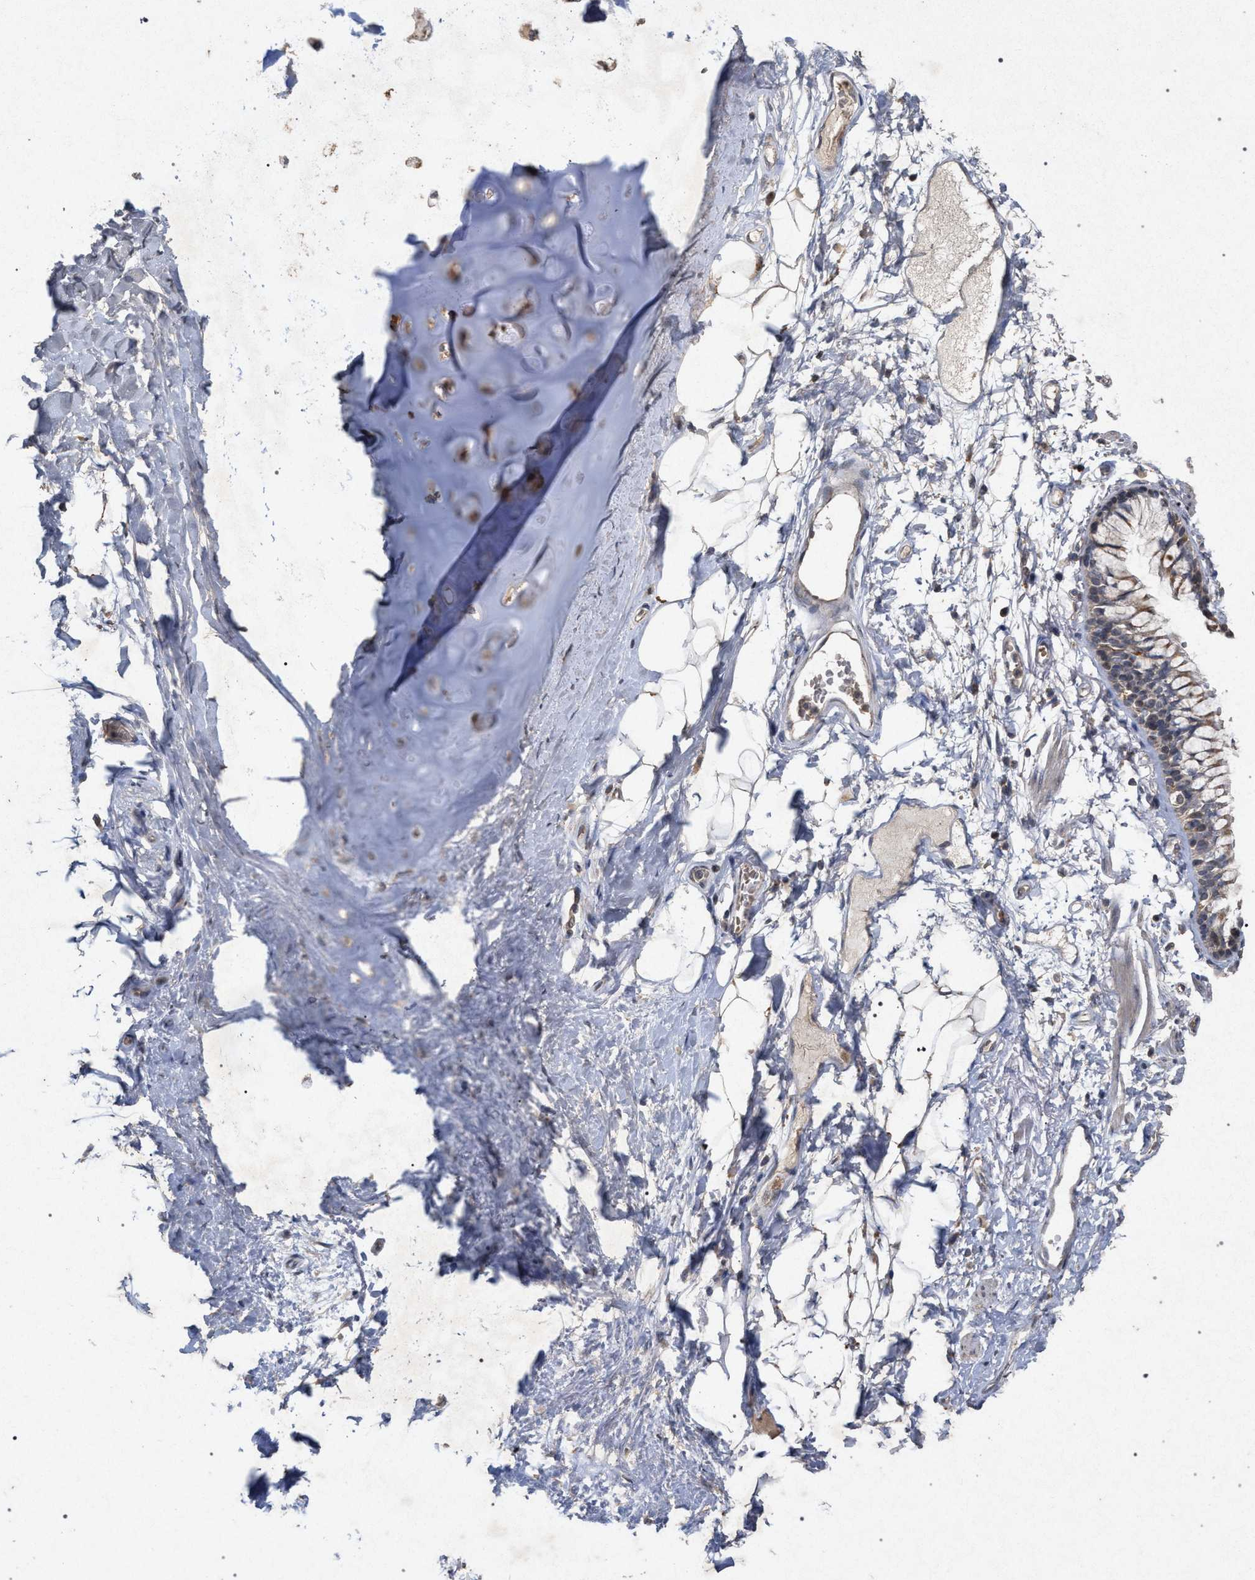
{"staining": {"intensity": "weak", "quantity": ">75%", "location": "cytoplasmic/membranous"}, "tissue": "adipose tissue", "cell_type": "Adipocytes", "image_type": "normal", "snomed": [{"axis": "morphology", "description": "Normal tissue, NOS"}, {"axis": "topography", "description": "Cartilage tissue"}, {"axis": "topography", "description": "Bronchus"}], "caption": "This micrograph reveals benign adipose tissue stained with IHC to label a protein in brown. The cytoplasmic/membranous of adipocytes show weak positivity for the protein. Nuclei are counter-stained blue.", "gene": "PKD2L1", "patient": {"sex": "female", "age": 73}}